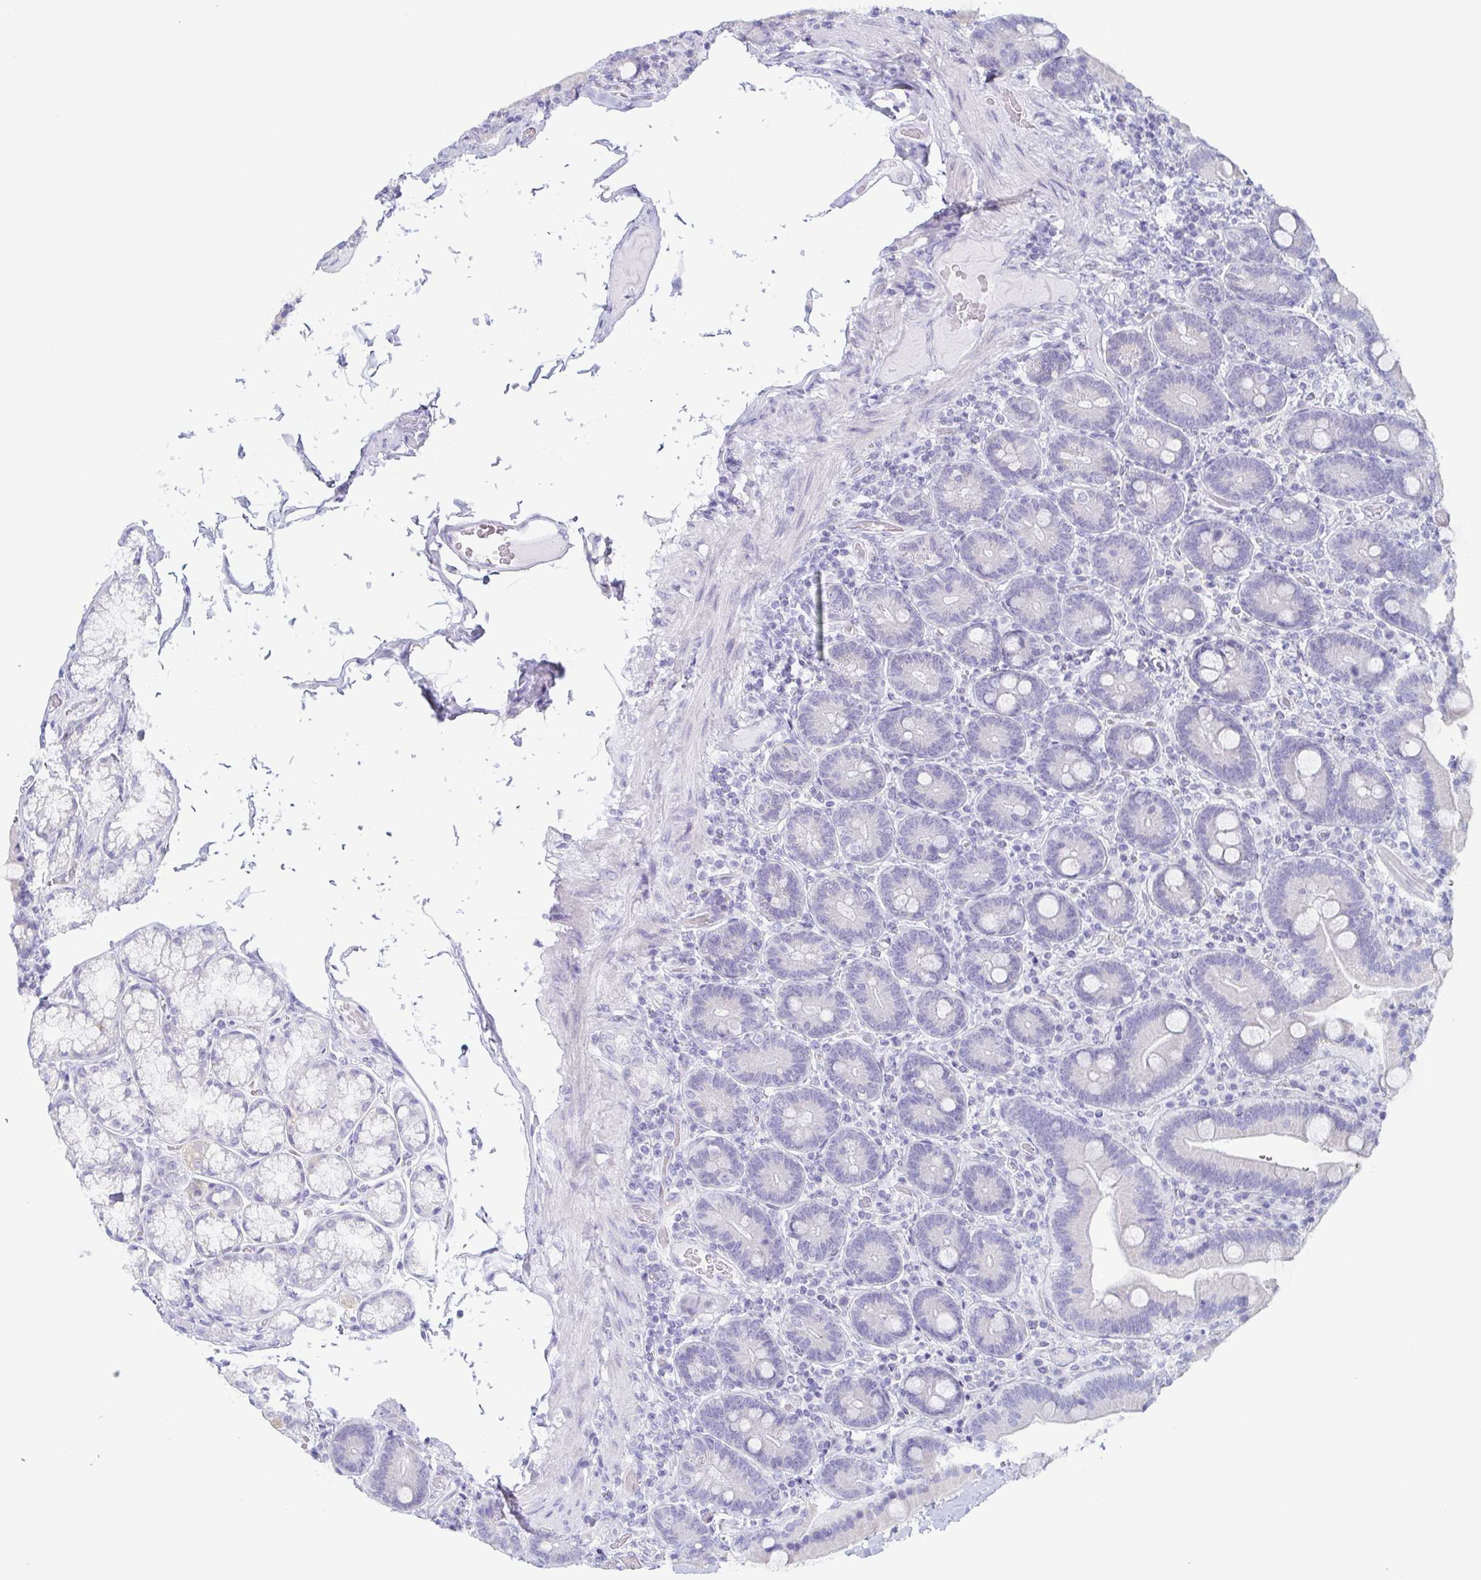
{"staining": {"intensity": "negative", "quantity": "none", "location": "none"}, "tissue": "duodenum", "cell_type": "Glandular cells", "image_type": "normal", "snomed": [{"axis": "morphology", "description": "Normal tissue, NOS"}, {"axis": "topography", "description": "Duodenum"}], "caption": "Immunohistochemical staining of normal duodenum shows no significant staining in glandular cells.", "gene": "PRR27", "patient": {"sex": "female", "age": 62}}